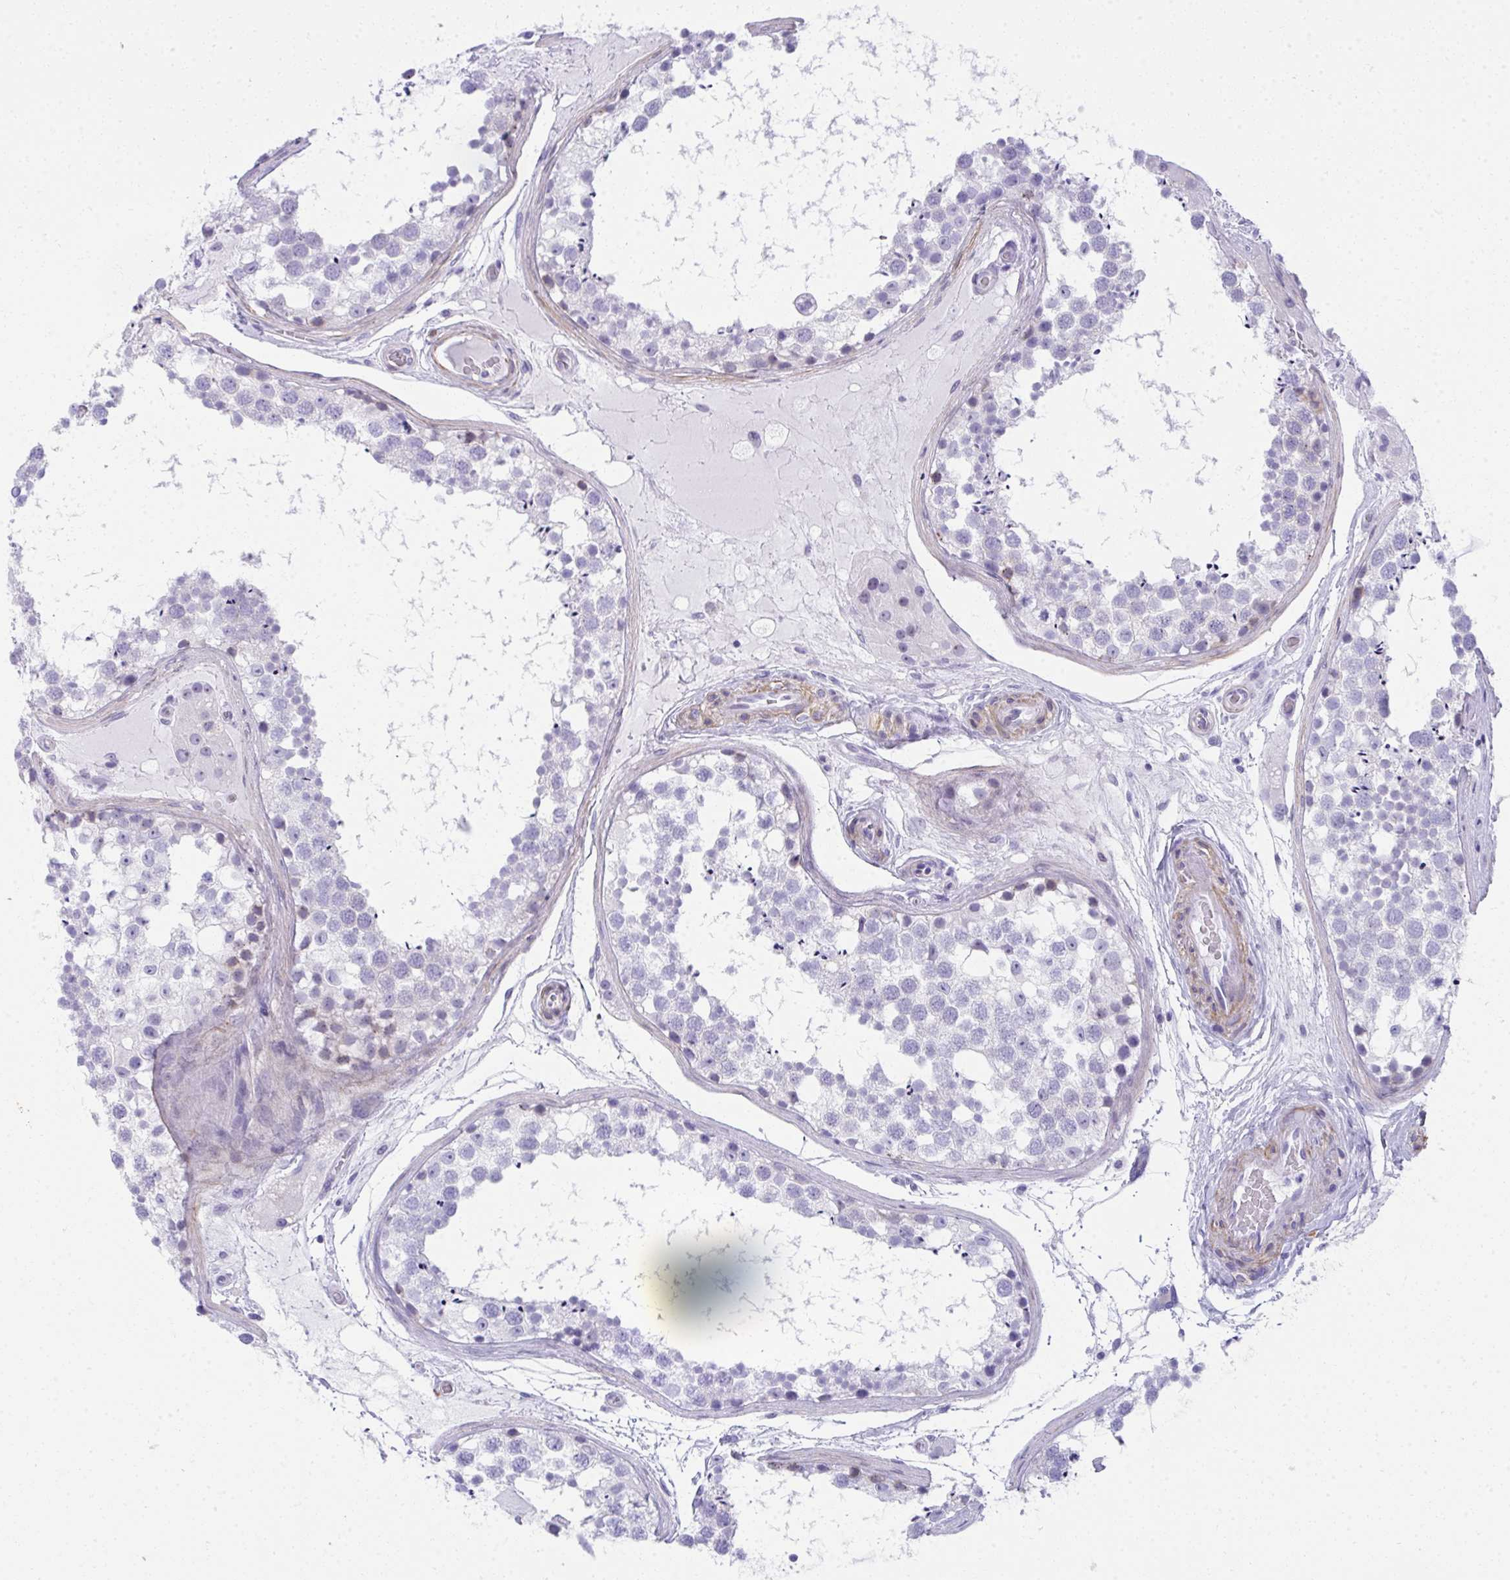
{"staining": {"intensity": "negative", "quantity": "none", "location": "none"}, "tissue": "testis", "cell_type": "Cells in seminiferous ducts", "image_type": "normal", "snomed": [{"axis": "morphology", "description": "Normal tissue, NOS"}, {"axis": "morphology", "description": "Seminoma, NOS"}, {"axis": "topography", "description": "Testis"}], "caption": "The IHC micrograph has no significant staining in cells in seminiferous ducts of testis. (Stains: DAB immunohistochemistry (IHC) with hematoxylin counter stain, Microscopy: brightfield microscopy at high magnification).", "gene": "PUS7L", "patient": {"sex": "male", "age": 65}}